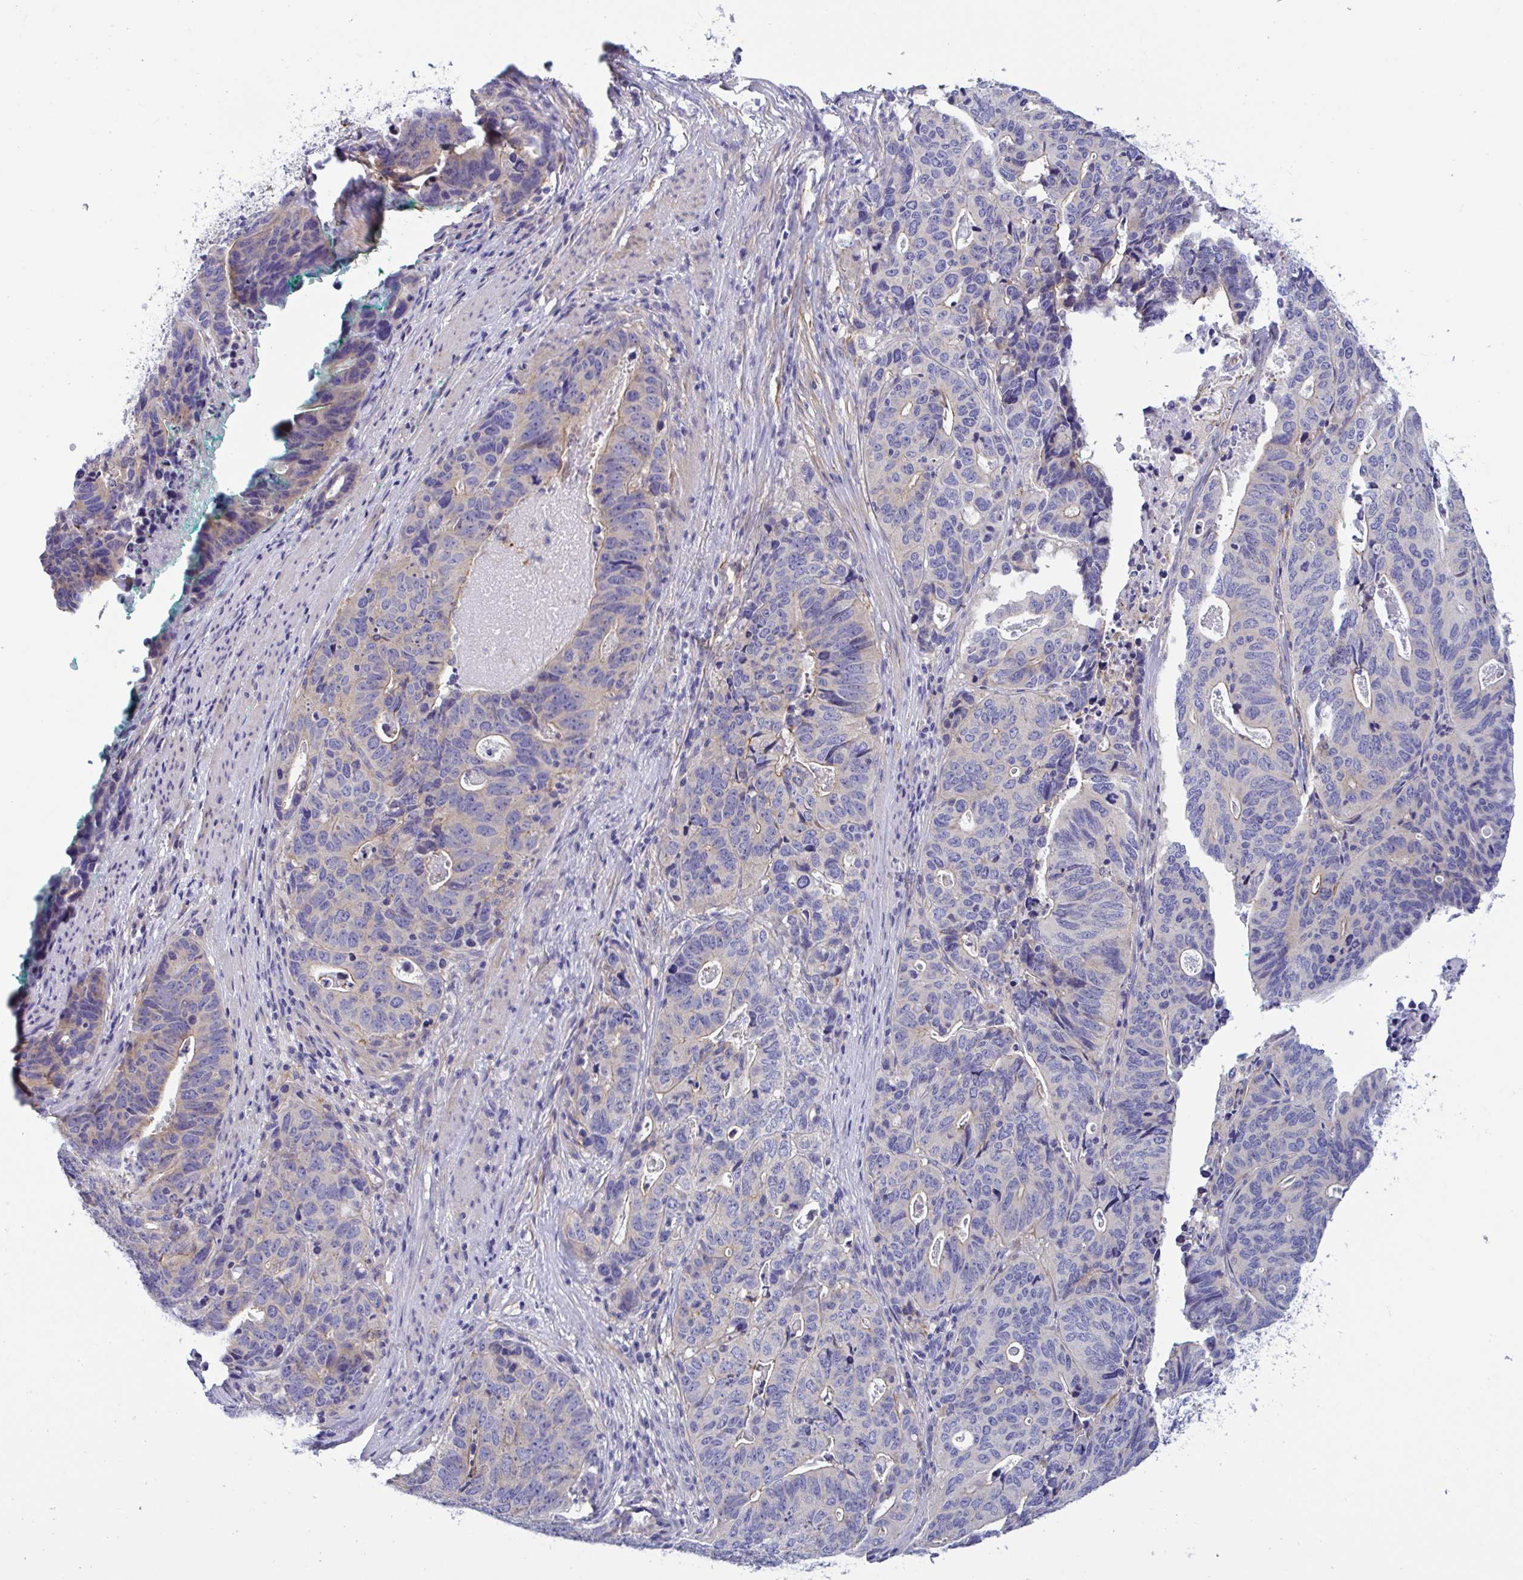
{"staining": {"intensity": "weak", "quantity": "<25%", "location": "cytoplasmic/membranous"}, "tissue": "stomach cancer", "cell_type": "Tumor cells", "image_type": "cancer", "snomed": [{"axis": "morphology", "description": "Adenocarcinoma, NOS"}, {"axis": "topography", "description": "Stomach, upper"}], "caption": "This is an IHC image of stomach cancer (adenocarcinoma). There is no staining in tumor cells.", "gene": "OXLD1", "patient": {"sex": "female", "age": 67}}